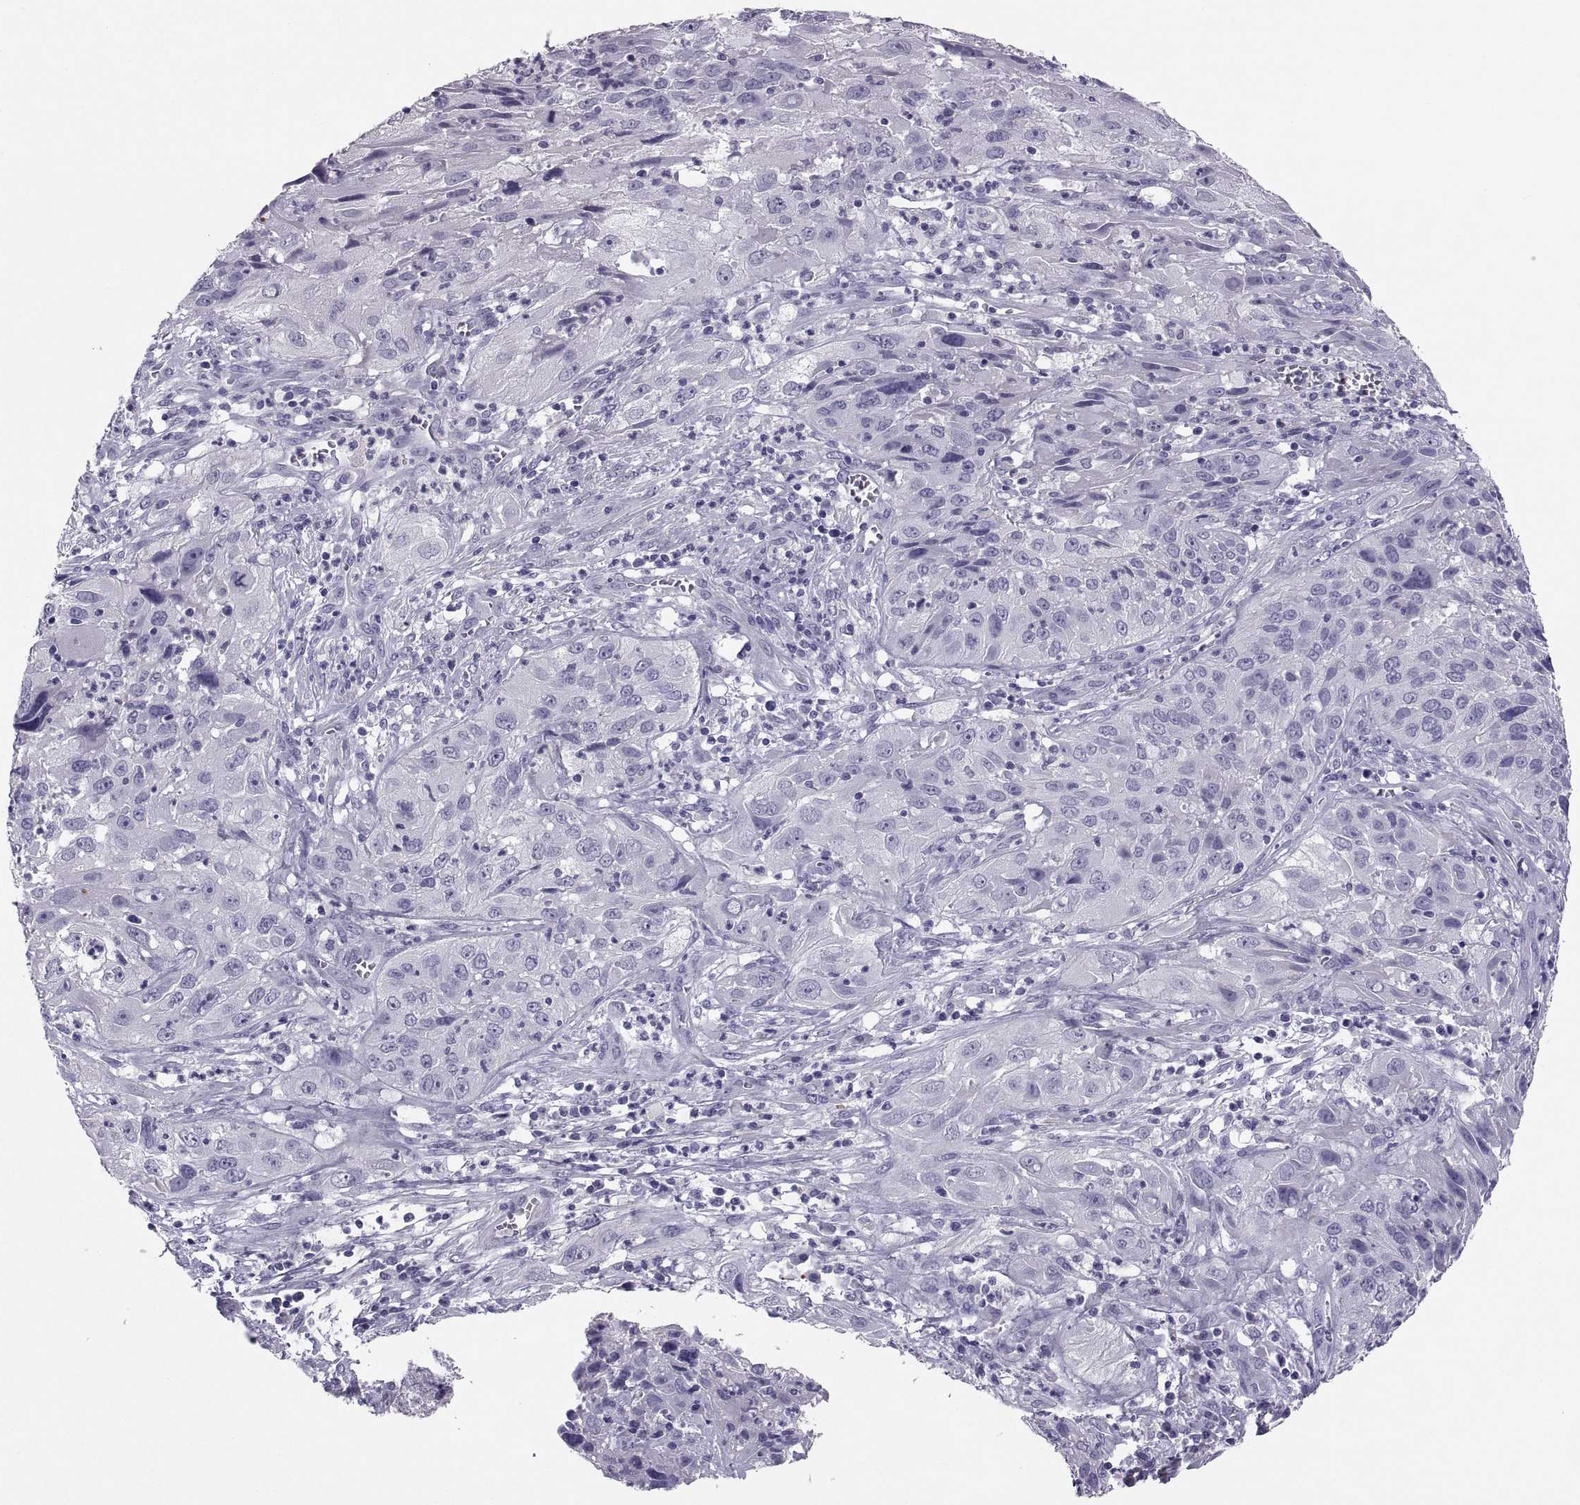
{"staining": {"intensity": "negative", "quantity": "none", "location": "none"}, "tissue": "cervical cancer", "cell_type": "Tumor cells", "image_type": "cancer", "snomed": [{"axis": "morphology", "description": "Squamous cell carcinoma, NOS"}, {"axis": "topography", "description": "Cervix"}], "caption": "Immunohistochemistry (IHC) photomicrograph of human squamous cell carcinoma (cervical) stained for a protein (brown), which reveals no expression in tumor cells.", "gene": "IGSF1", "patient": {"sex": "female", "age": 32}}